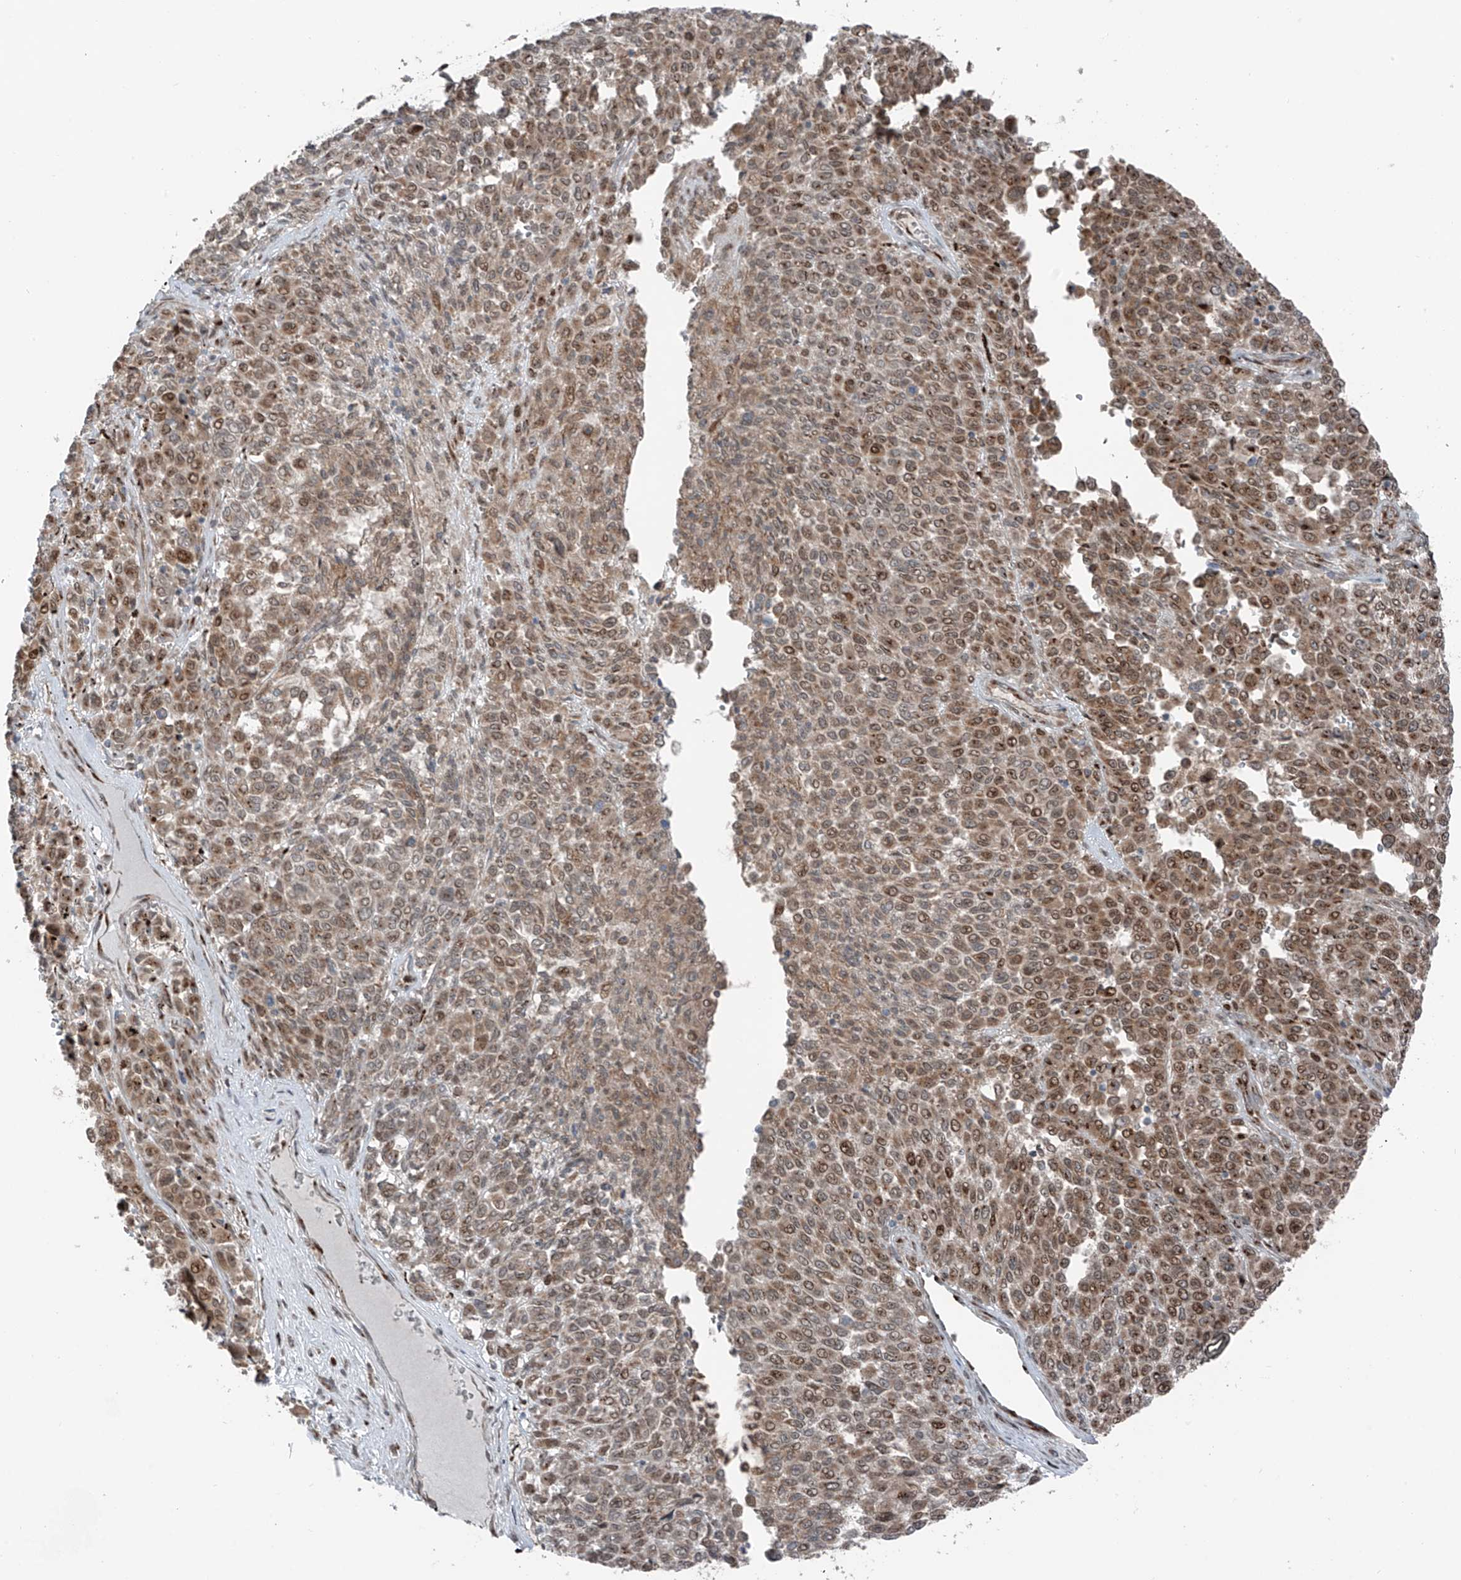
{"staining": {"intensity": "moderate", "quantity": ">75%", "location": "cytoplasmic/membranous,nuclear"}, "tissue": "melanoma", "cell_type": "Tumor cells", "image_type": "cancer", "snomed": [{"axis": "morphology", "description": "Malignant melanoma, Metastatic site"}, {"axis": "topography", "description": "Pancreas"}], "caption": "About >75% of tumor cells in human melanoma display moderate cytoplasmic/membranous and nuclear protein staining as visualized by brown immunohistochemical staining.", "gene": "ERLEC1", "patient": {"sex": "female", "age": 30}}